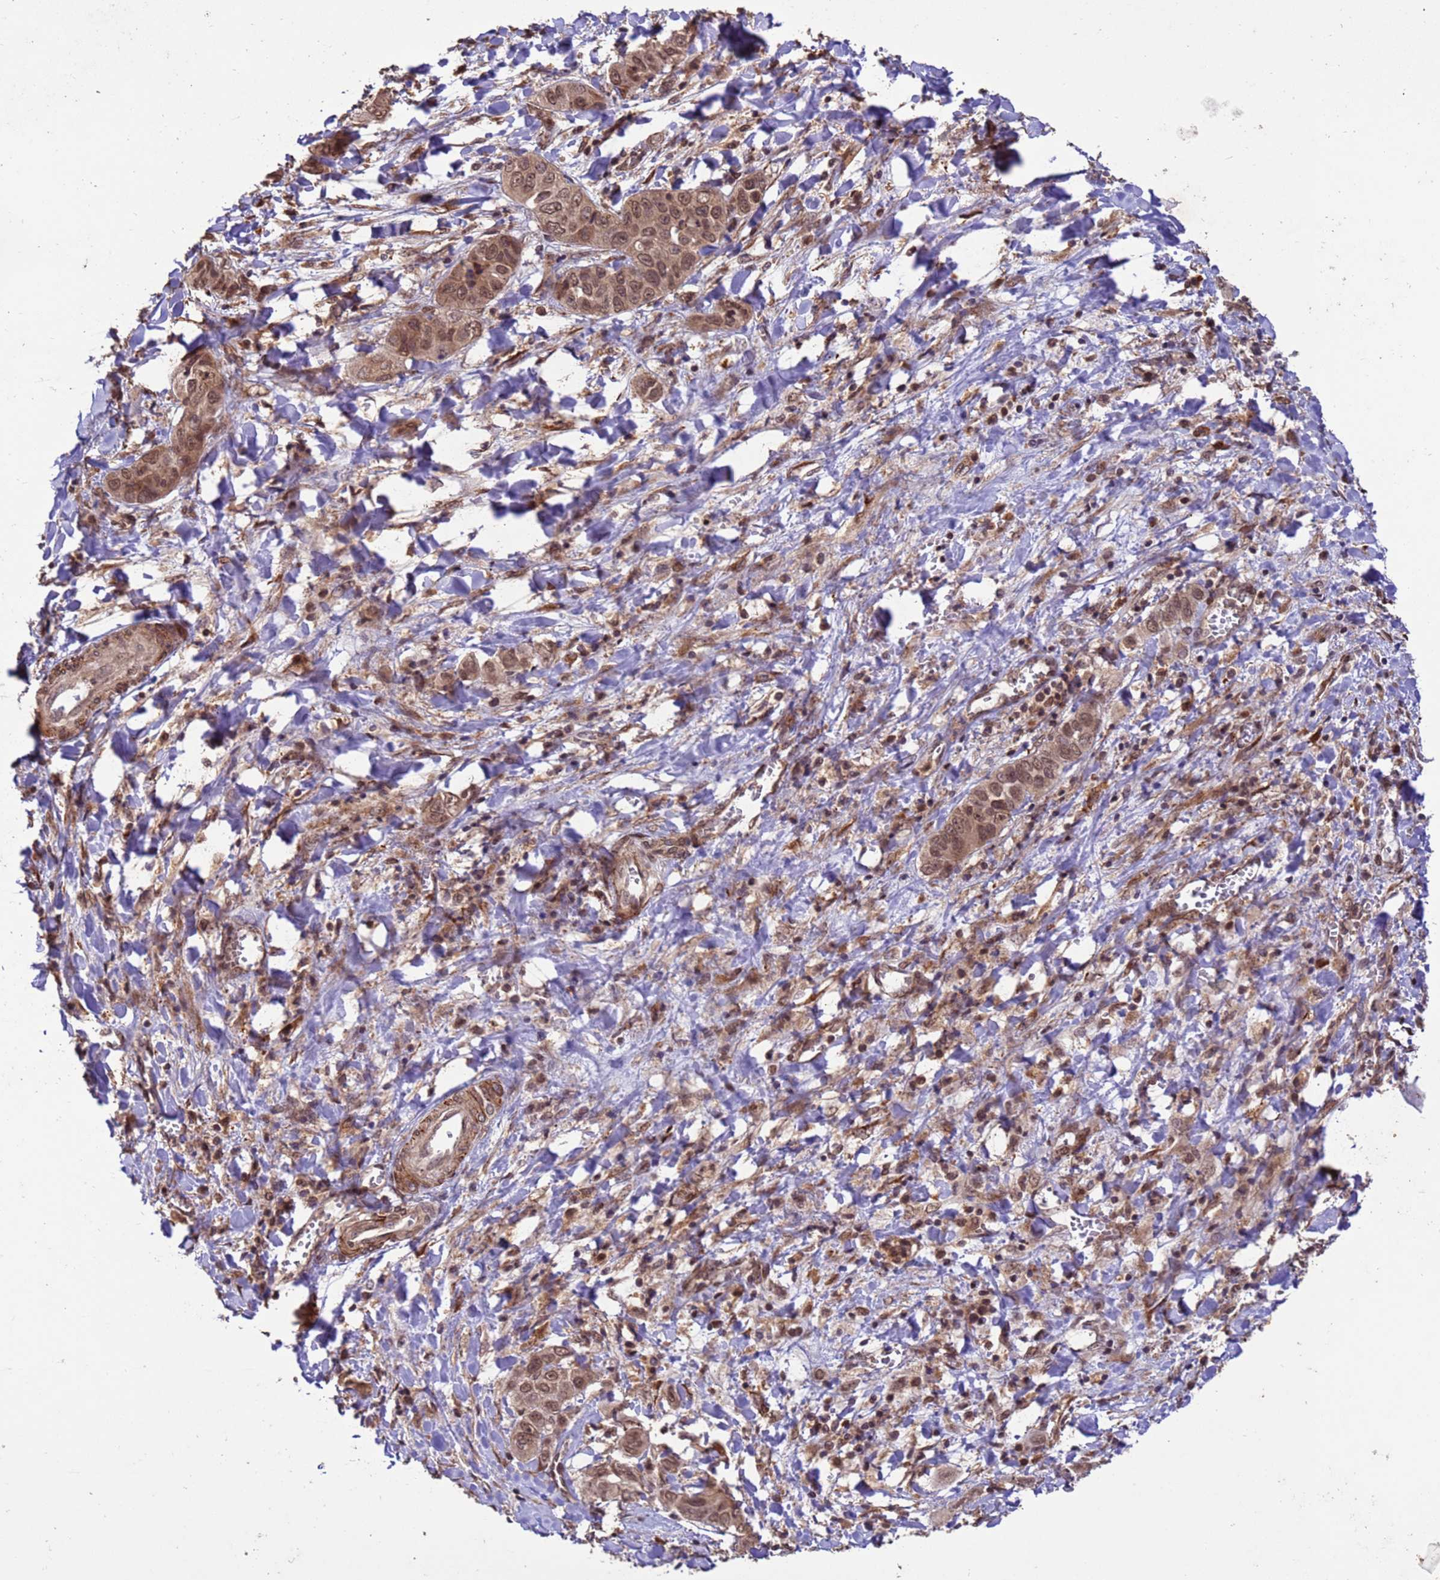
{"staining": {"intensity": "moderate", "quantity": ">75%", "location": "nuclear"}, "tissue": "liver cancer", "cell_type": "Tumor cells", "image_type": "cancer", "snomed": [{"axis": "morphology", "description": "Cholangiocarcinoma"}, {"axis": "topography", "description": "Liver"}], "caption": "Moderate nuclear expression is identified in about >75% of tumor cells in liver cancer.", "gene": "VSTM4", "patient": {"sex": "female", "age": 52}}